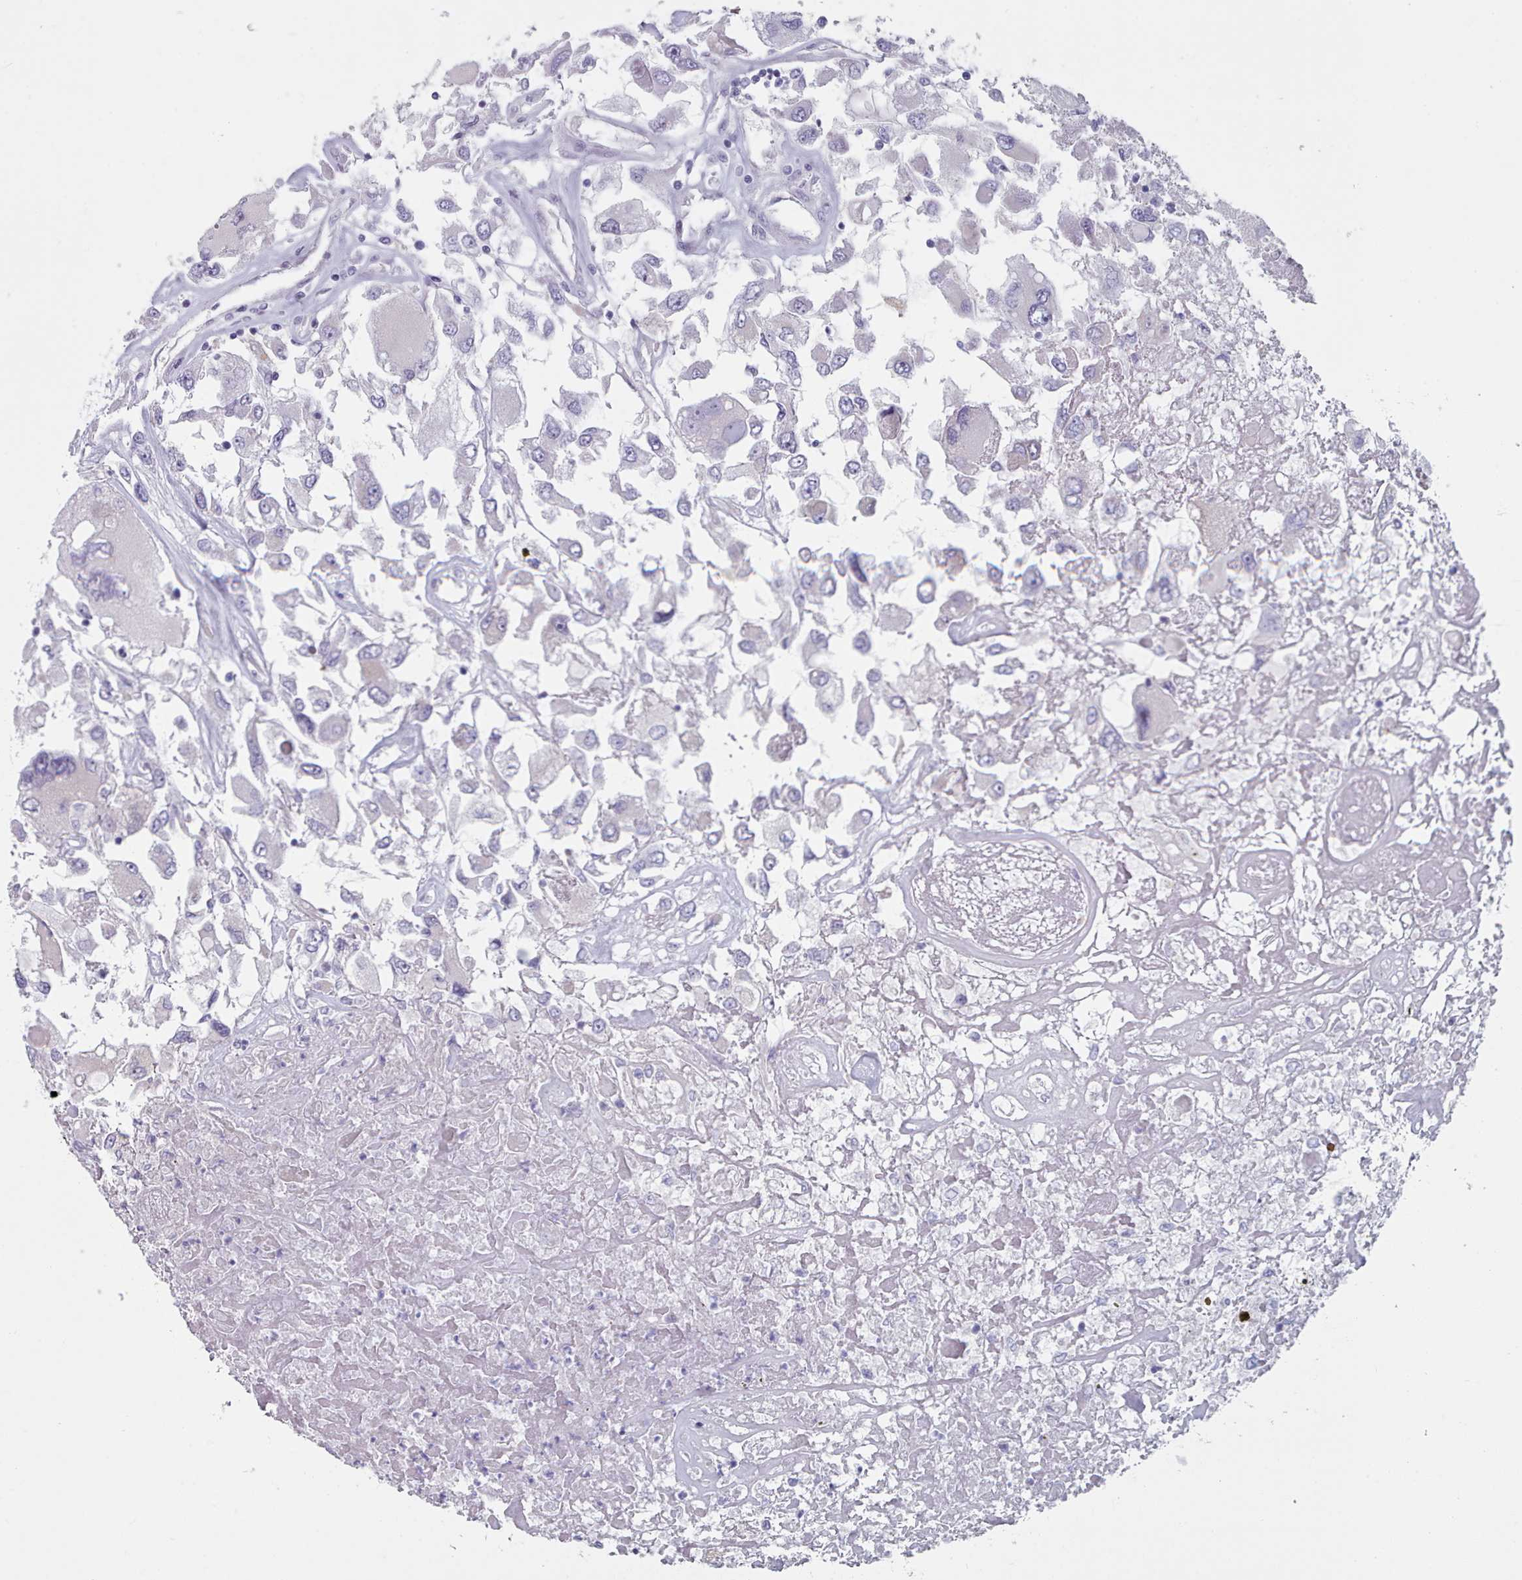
{"staining": {"intensity": "negative", "quantity": "none", "location": "none"}, "tissue": "renal cancer", "cell_type": "Tumor cells", "image_type": "cancer", "snomed": [{"axis": "morphology", "description": "Adenocarcinoma, NOS"}, {"axis": "topography", "description": "Kidney"}], "caption": "IHC micrograph of neoplastic tissue: renal cancer (adenocarcinoma) stained with DAB (3,3'-diaminobenzidine) shows no significant protein positivity in tumor cells.", "gene": "HAO1", "patient": {"sex": "female", "age": 52}}